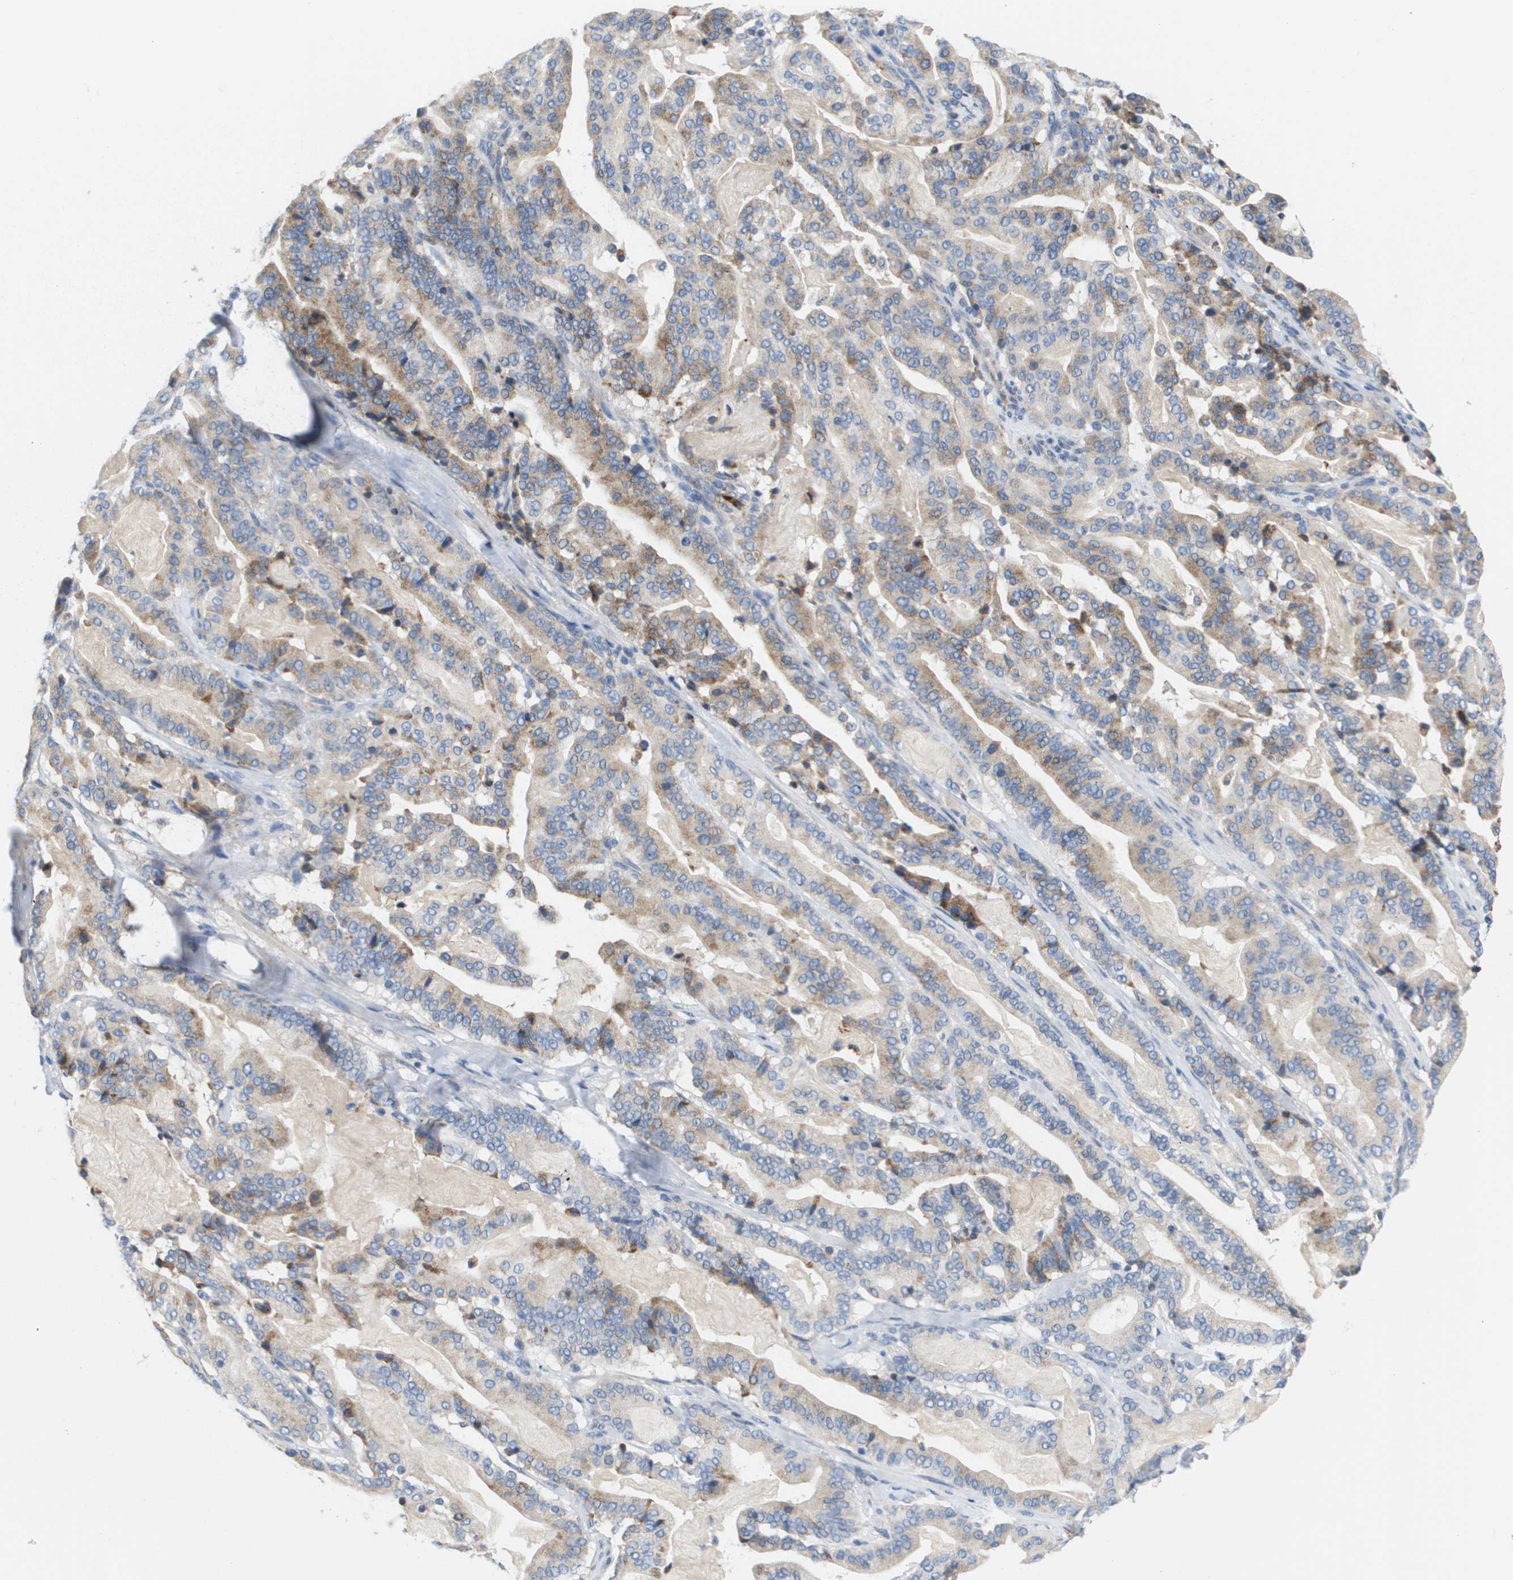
{"staining": {"intensity": "weak", "quantity": "25%-75%", "location": "cytoplasmic/membranous"}, "tissue": "pancreatic cancer", "cell_type": "Tumor cells", "image_type": "cancer", "snomed": [{"axis": "morphology", "description": "Adenocarcinoma, NOS"}, {"axis": "topography", "description": "Pancreas"}], "caption": "Weak cytoplasmic/membranous staining for a protein is present in about 25%-75% of tumor cells of pancreatic adenocarcinoma using IHC.", "gene": "CD3G", "patient": {"sex": "male", "age": 63}}